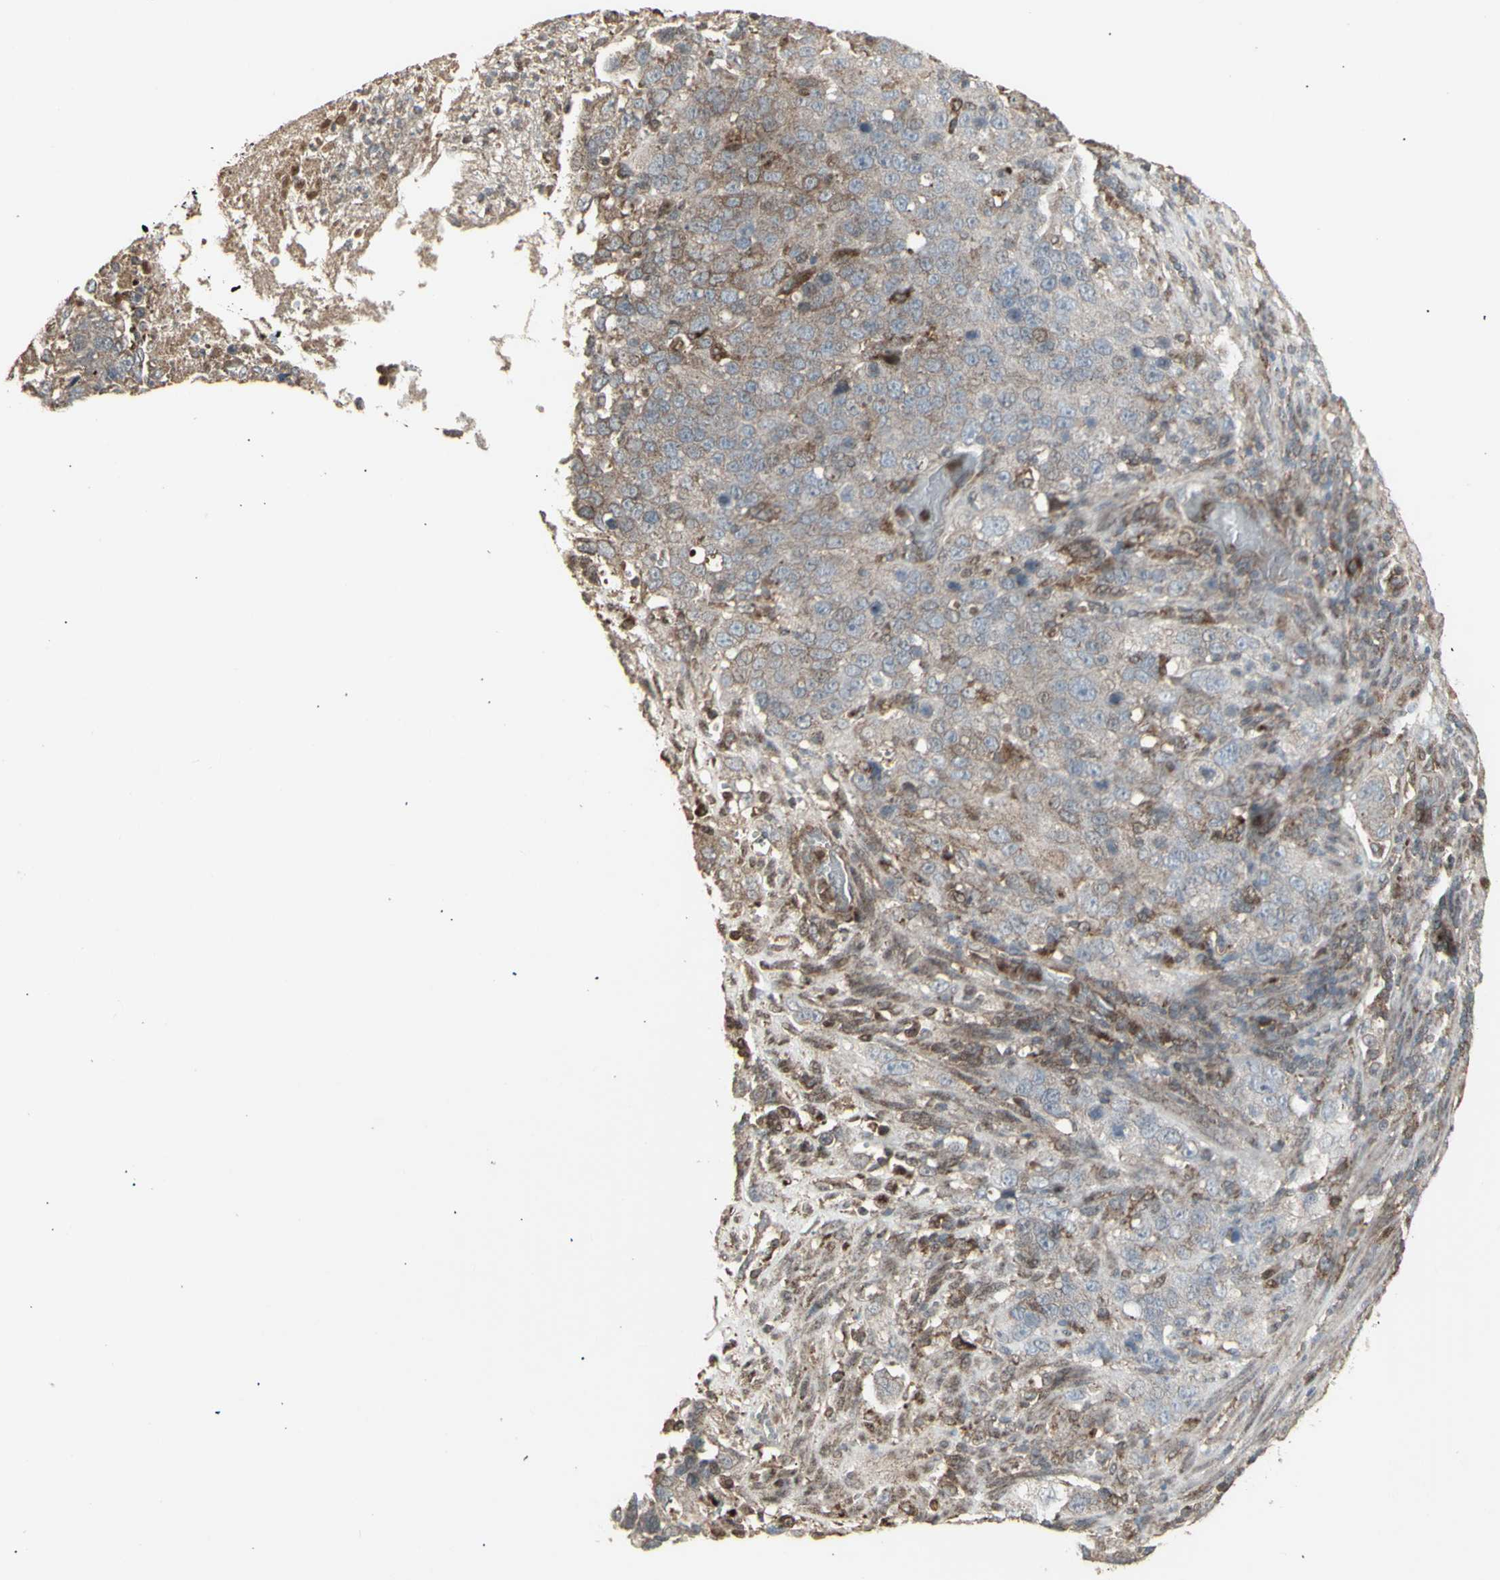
{"staining": {"intensity": "moderate", "quantity": ">75%", "location": "cytoplasmic/membranous"}, "tissue": "stomach cancer", "cell_type": "Tumor cells", "image_type": "cancer", "snomed": [{"axis": "morphology", "description": "Normal tissue, NOS"}, {"axis": "morphology", "description": "Adenocarcinoma, NOS"}, {"axis": "topography", "description": "Stomach"}], "caption": "Approximately >75% of tumor cells in human stomach cancer show moderate cytoplasmic/membranous protein expression as visualized by brown immunohistochemical staining.", "gene": "RNASEL", "patient": {"sex": "male", "age": 48}}